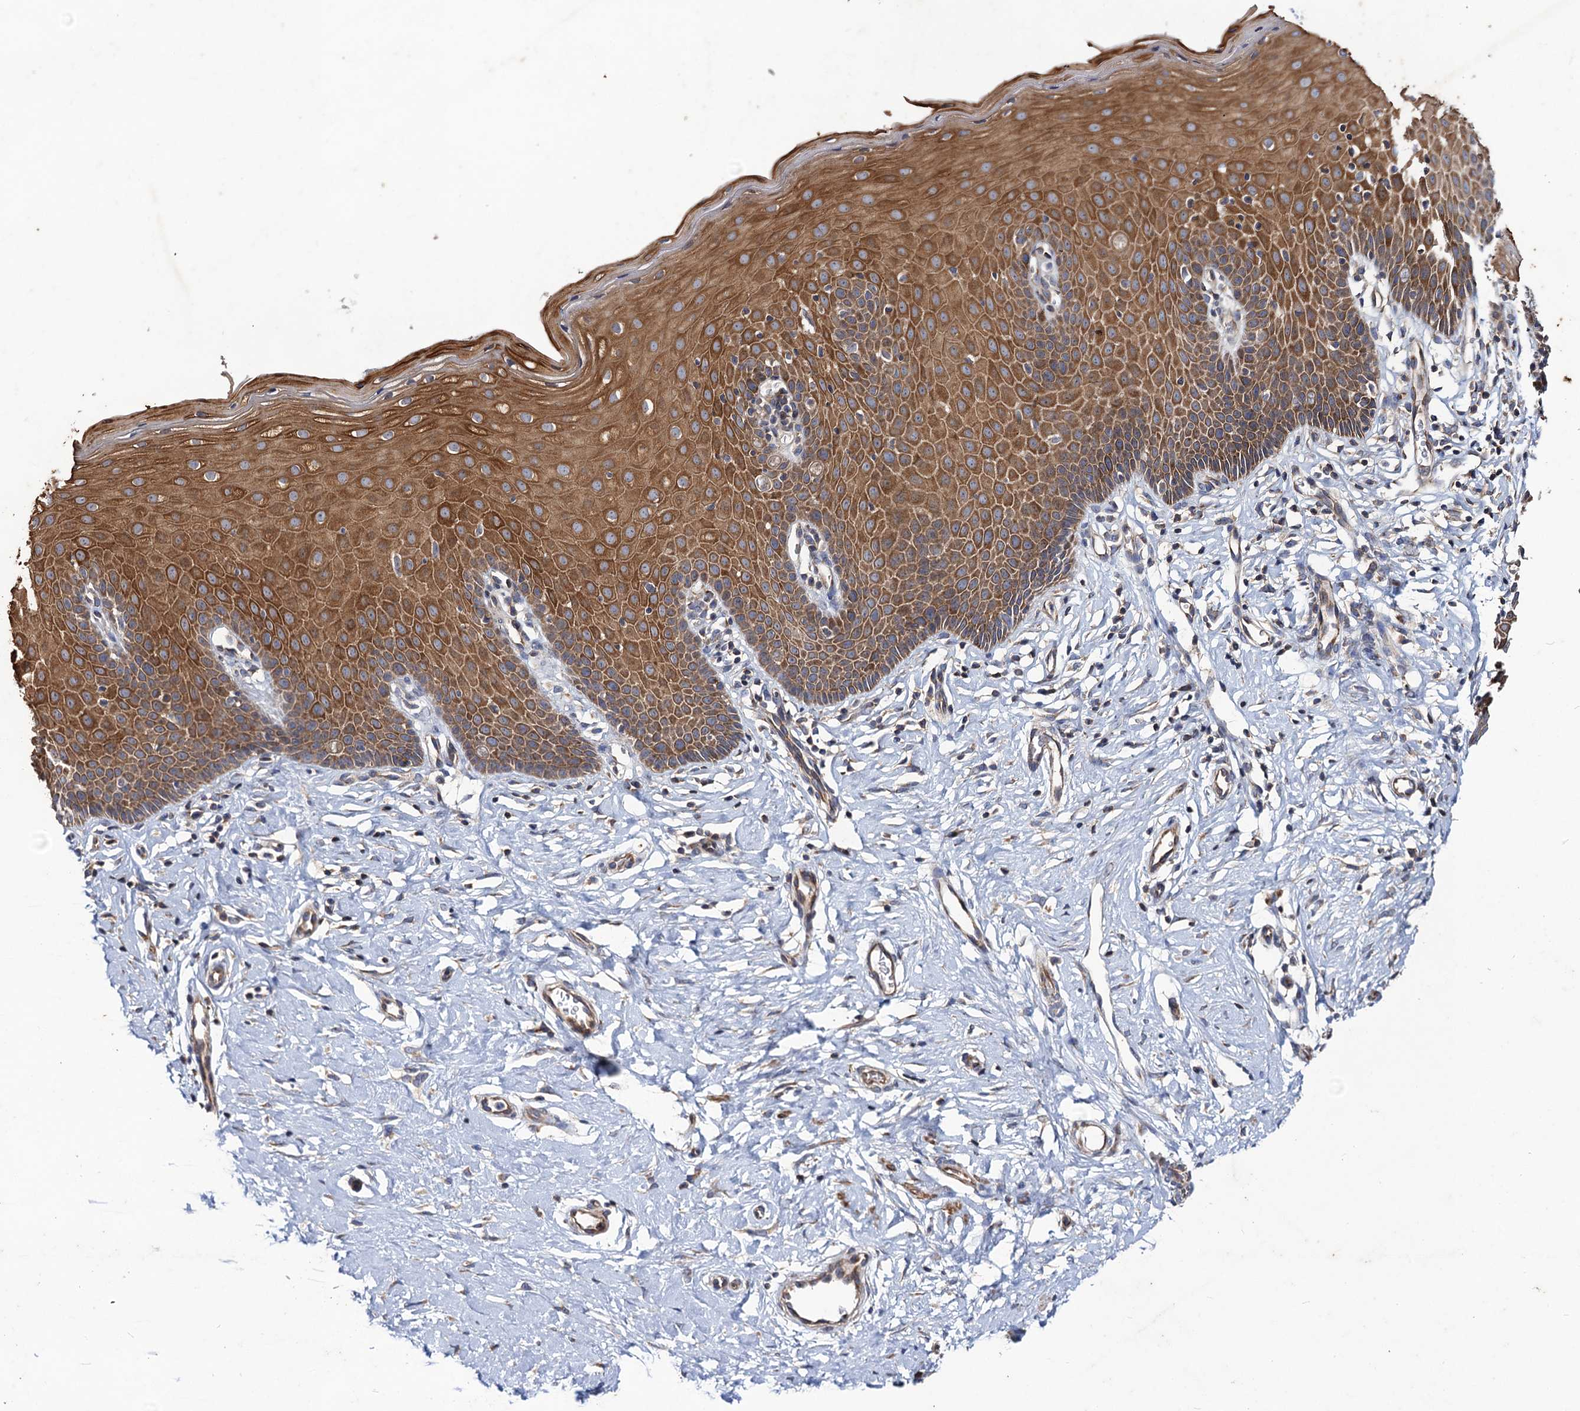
{"staining": {"intensity": "moderate", "quantity": ">75%", "location": "cytoplasmic/membranous"}, "tissue": "cervix", "cell_type": "Squamous epithelial cells", "image_type": "normal", "snomed": [{"axis": "morphology", "description": "Normal tissue, NOS"}, {"axis": "topography", "description": "Cervix"}], "caption": "IHC (DAB (3,3'-diaminobenzidine)) staining of unremarkable human cervix displays moderate cytoplasmic/membranous protein expression in about >75% of squamous epithelial cells.", "gene": "DYDC1", "patient": {"sex": "female", "age": 36}}